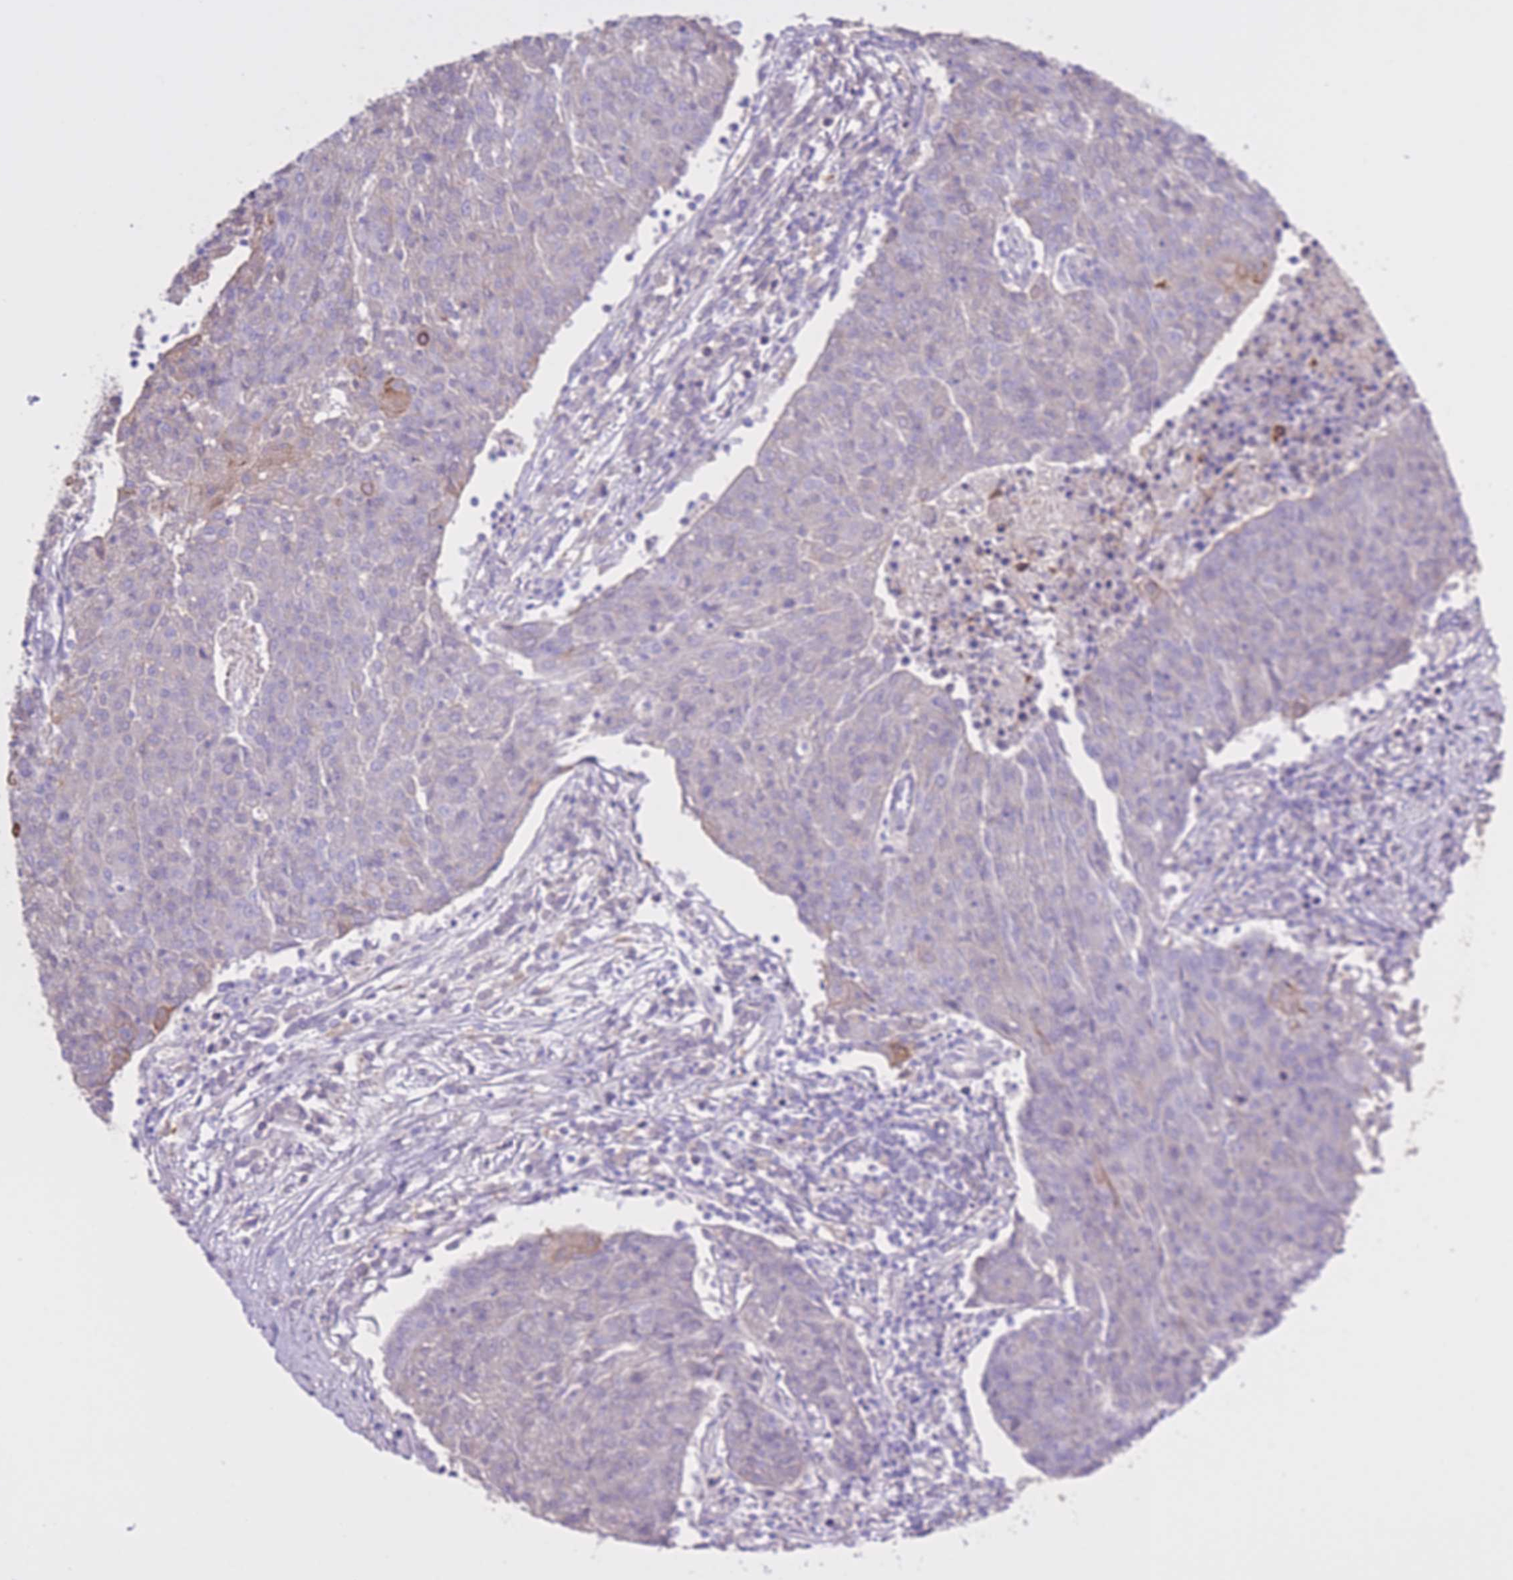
{"staining": {"intensity": "negative", "quantity": "none", "location": "none"}, "tissue": "urothelial cancer", "cell_type": "Tumor cells", "image_type": "cancer", "snomed": [{"axis": "morphology", "description": "Urothelial carcinoma, High grade"}, {"axis": "topography", "description": "Urinary bladder"}], "caption": "Tumor cells show no significant positivity in urothelial cancer.", "gene": "AP3S2", "patient": {"sex": "female", "age": 85}}